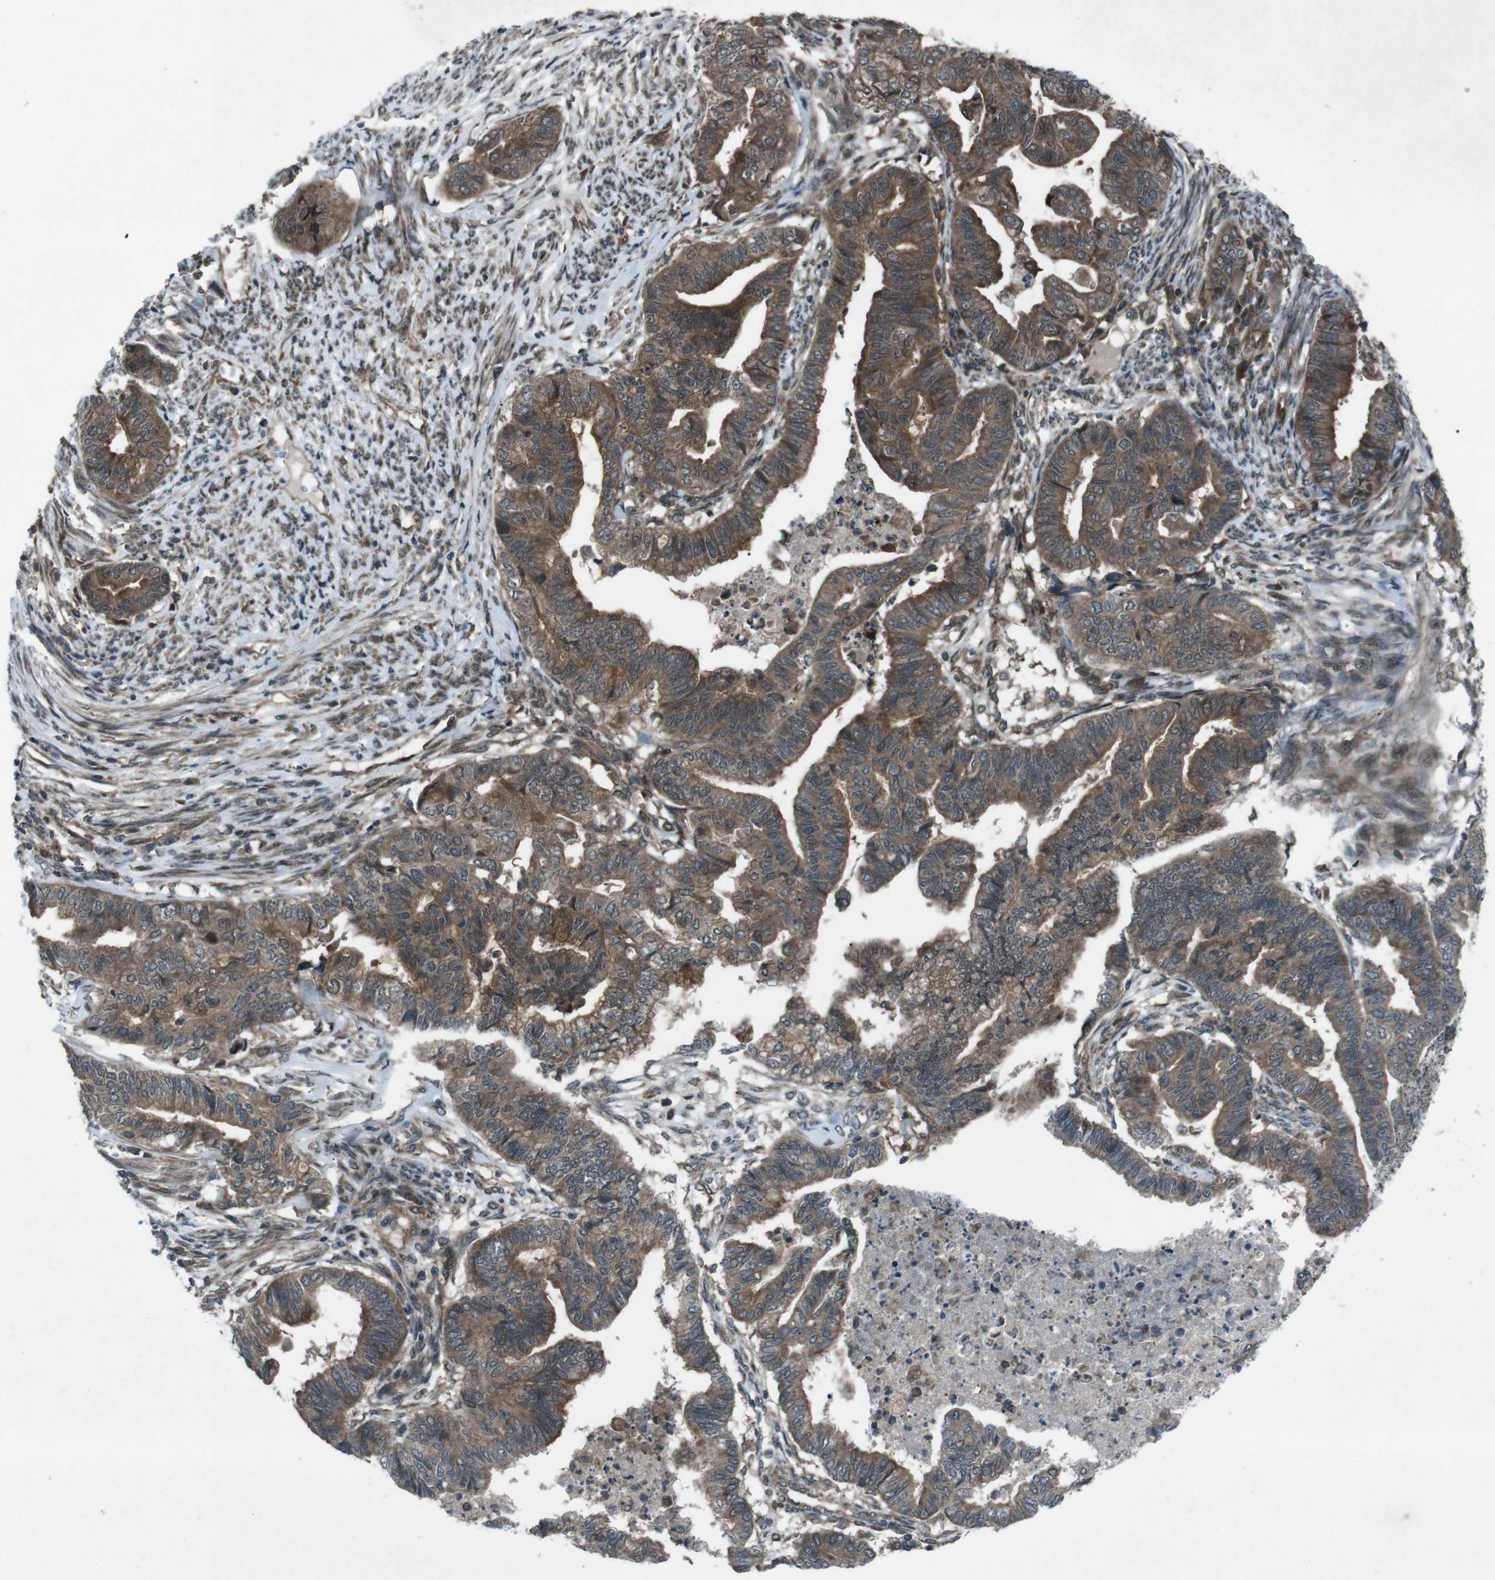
{"staining": {"intensity": "strong", "quantity": ">75%", "location": "cytoplasmic/membranous"}, "tissue": "endometrial cancer", "cell_type": "Tumor cells", "image_type": "cancer", "snomed": [{"axis": "morphology", "description": "Adenocarcinoma, NOS"}, {"axis": "topography", "description": "Endometrium"}], "caption": "High-power microscopy captured an immunohistochemistry micrograph of endometrial cancer, revealing strong cytoplasmic/membranous staining in about >75% of tumor cells.", "gene": "SLC27A4", "patient": {"sex": "female", "age": 79}}